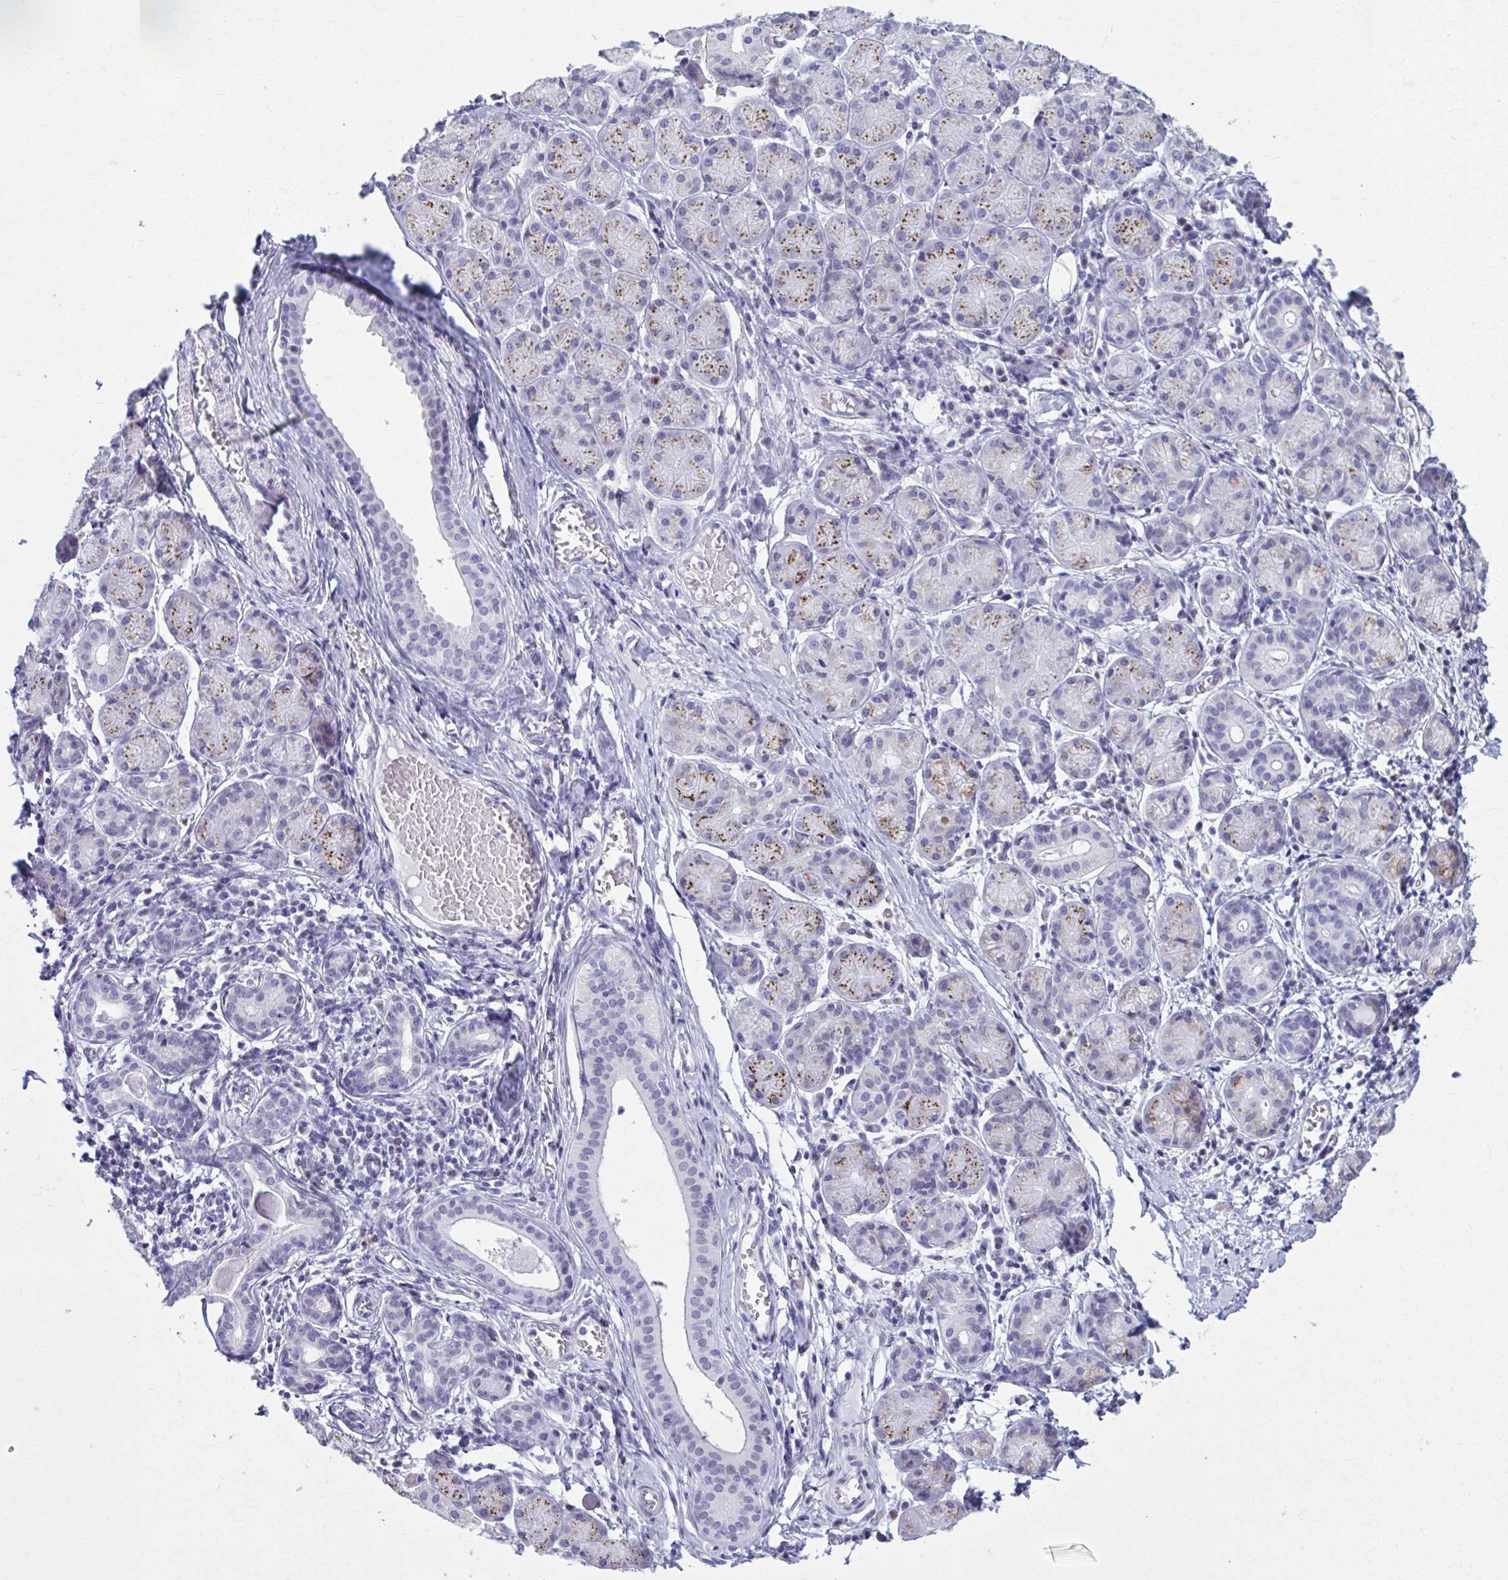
{"staining": {"intensity": "moderate", "quantity": "25%-75%", "location": "cytoplasmic/membranous"}, "tissue": "salivary gland", "cell_type": "Glandular cells", "image_type": "normal", "snomed": [{"axis": "morphology", "description": "Normal tissue, NOS"}, {"axis": "topography", "description": "Salivary gland"}], "caption": "Normal salivary gland reveals moderate cytoplasmic/membranous positivity in approximately 25%-75% of glandular cells, visualized by immunohistochemistry.", "gene": "ZNF682", "patient": {"sex": "female", "age": 24}}